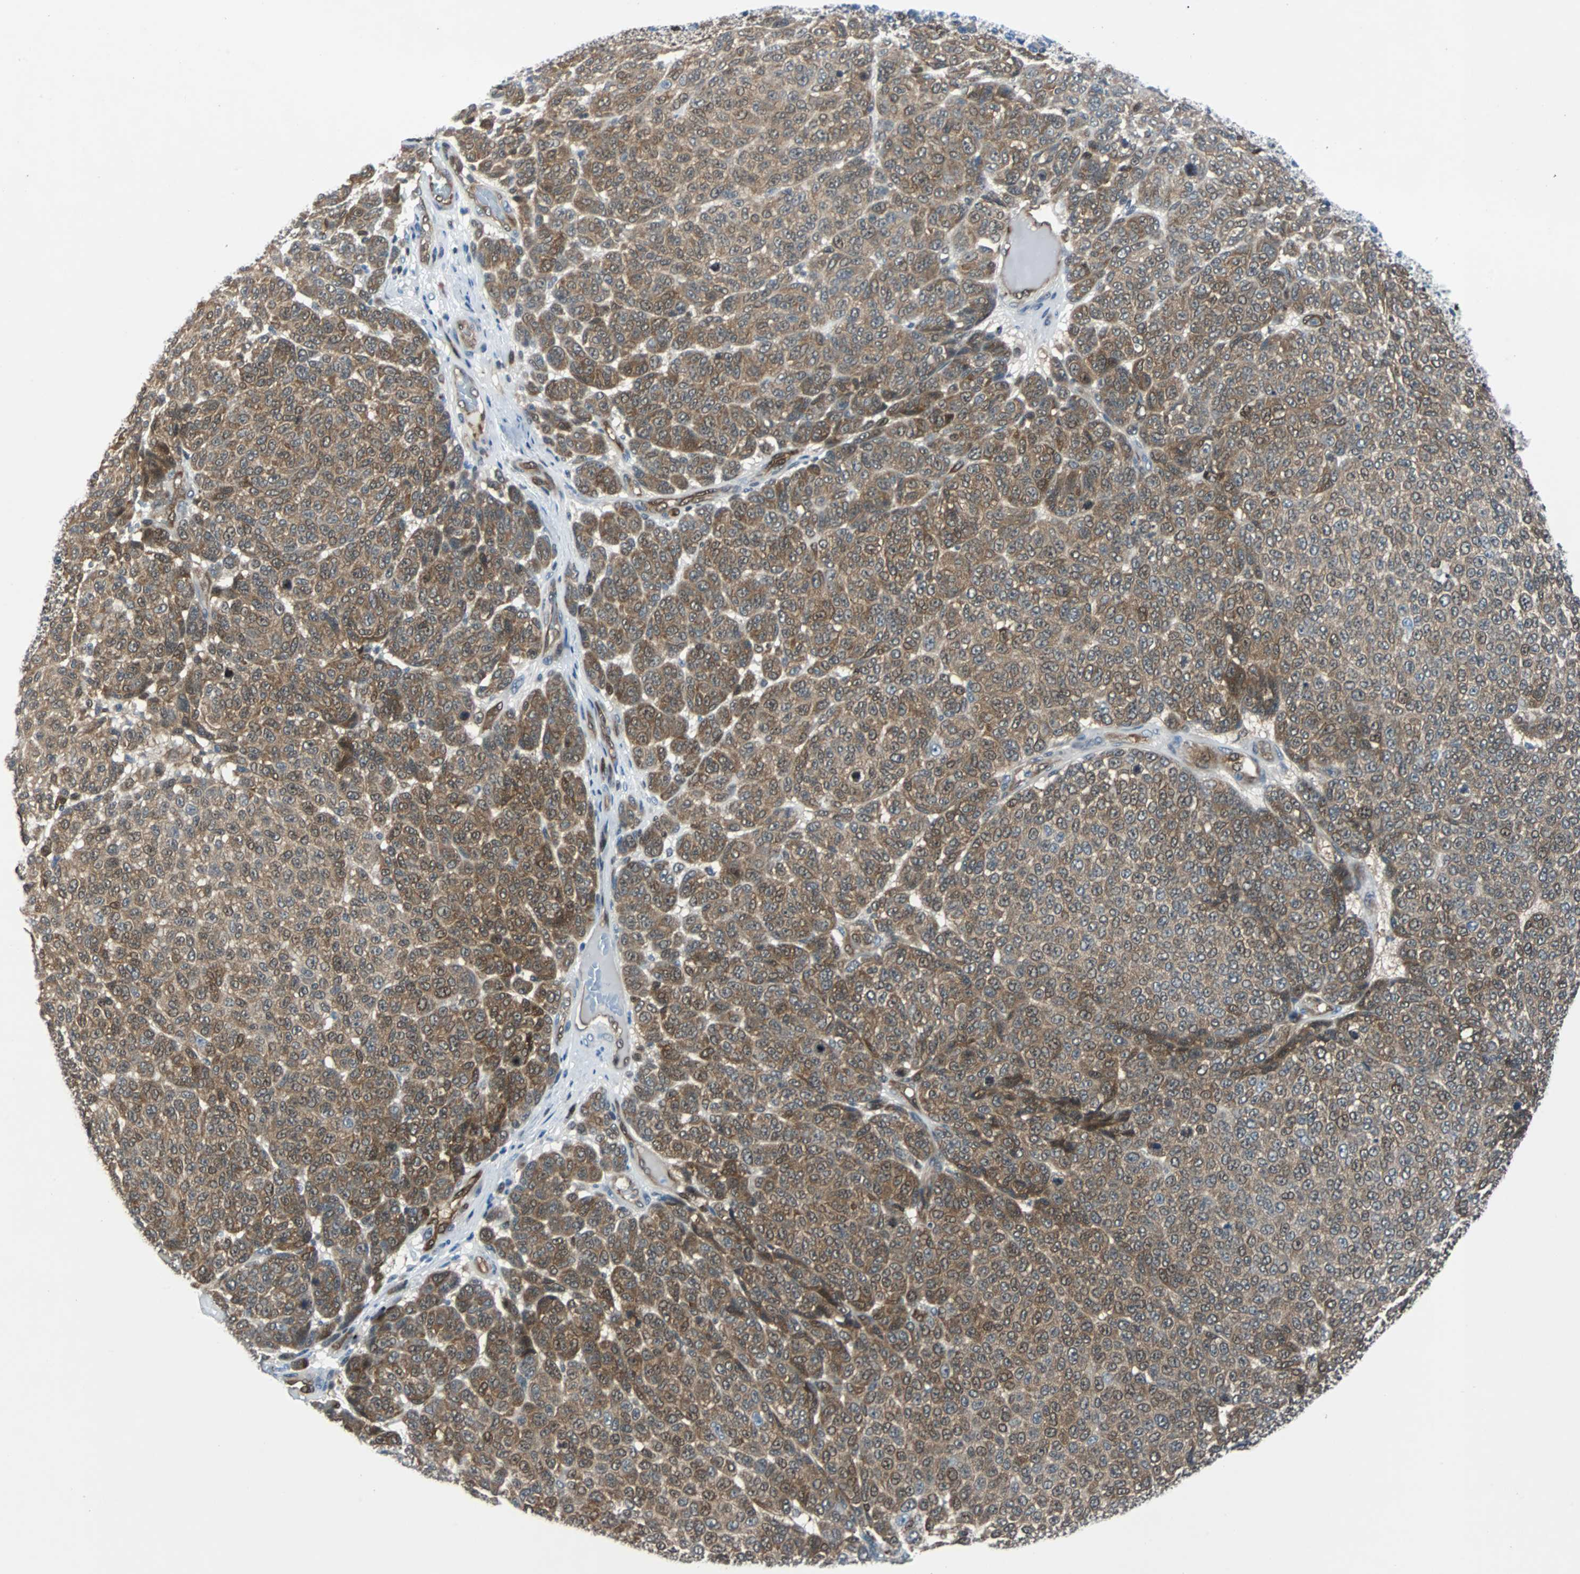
{"staining": {"intensity": "moderate", "quantity": ">75%", "location": "cytoplasmic/membranous,nuclear"}, "tissue": "melanoma", "cell_type": "Tumor cells", "image_type": "cancer", "snomed": [{"axis": "morphology", "description": "Malignant melanoma, NOS"}, {"axis": "topography", "description": "Skin"}], "caption": "Immunohistochemical staining of malignant melanoma shows moderate cytoplasmic/membranous and nuclear protein staining in approximately >75% of tumor cells.", "gene": "MAP2K6", "patient": {"sex": "male", "age": 59}}